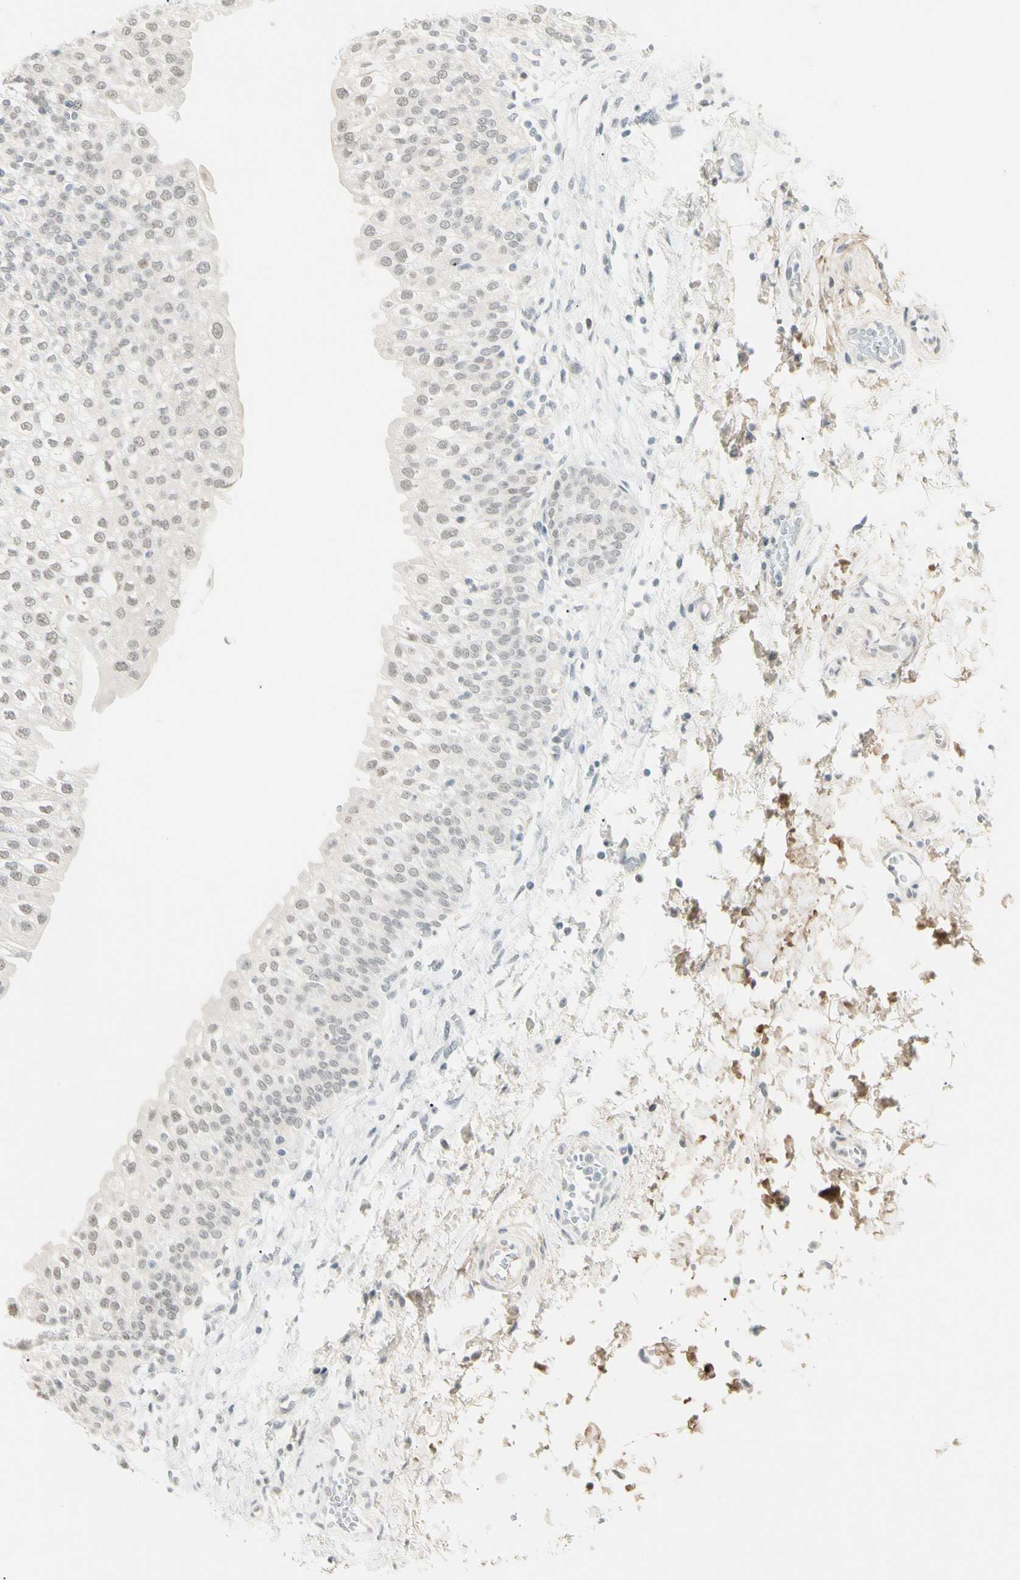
{"staining": {"intensity": "weak", "quantity": "<25%", "location": "nuclear"}, "tissue": "urinary bladder", "cell_type": "Urothelial cells", "image_type": "normal", "snomed": [{"axis": "morphology", "description": "Normal tissue, NOS"}, {"axis": "topography", "description": "Urinary bladder"}], "caption": "The photomicrograph displays no staining of urothelial cells in benign urinary bladder.", "gene": "ASPN", "patient": {"sex": "male", "age": 55}}